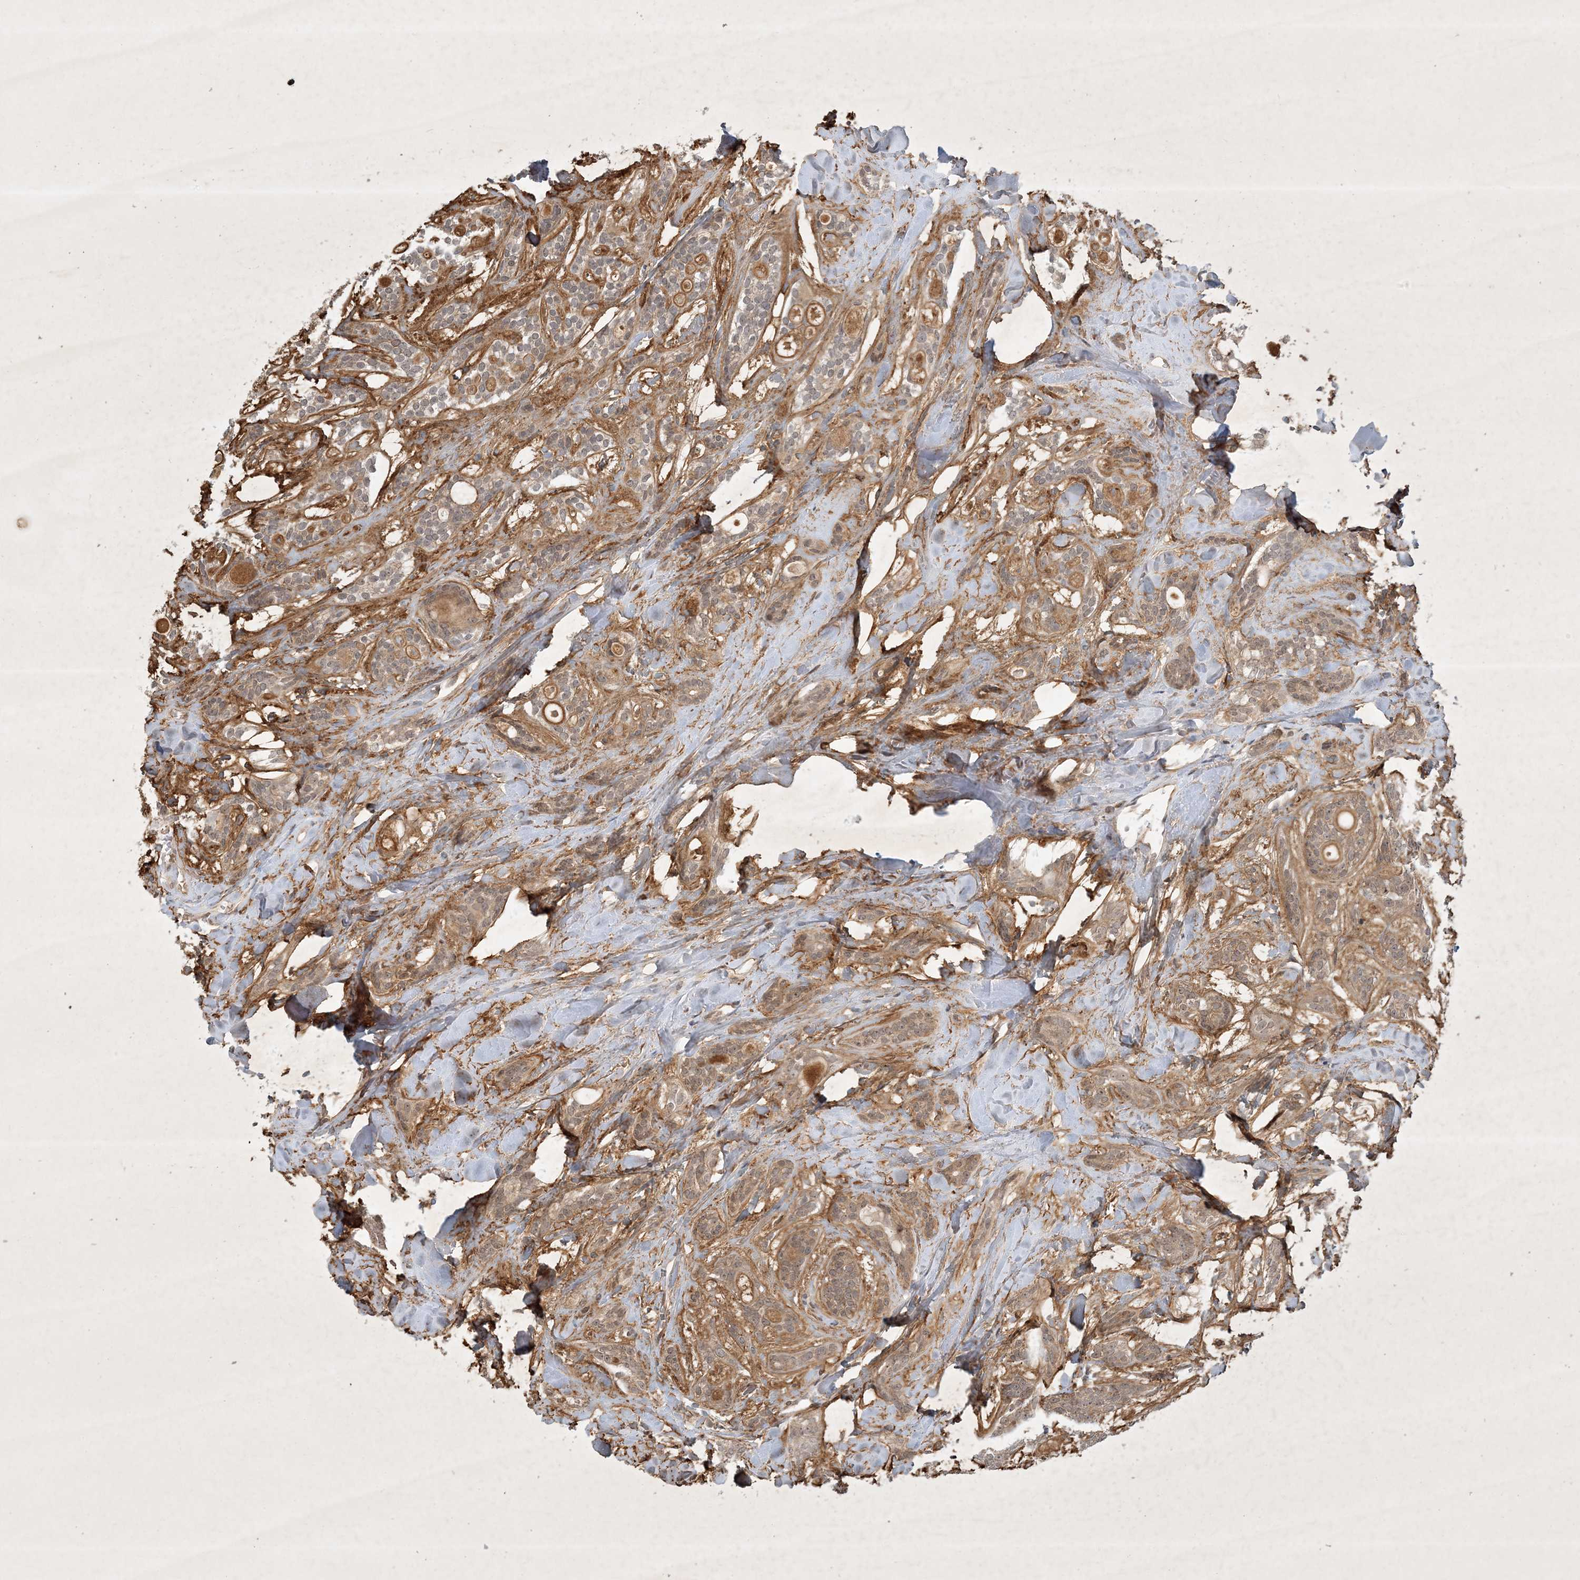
{"staining": {"intensity": "moderate", "quantity": "25%-75%", "location": "cytoplasmic/membranous"}, "tissue": "head and neck cancer", "cell_type": "Tumor cells", "image_type": "cancer", "snomed": [{"axis": "morphology", "description": "Adenocarcinoma, NOS"}, {"axis": "topography", "description": "Head-Neck"}], "caption": "Moderate cytoplasmic/membranous protein staining is seen in about 25%-75% of tumor cells in head and neck adenocarcinoma. (Brightfield microscopy of DAB IHC at high magnification).", "gene": "ZCCHC4", "patient": {"sex": "male", "age": 66}}